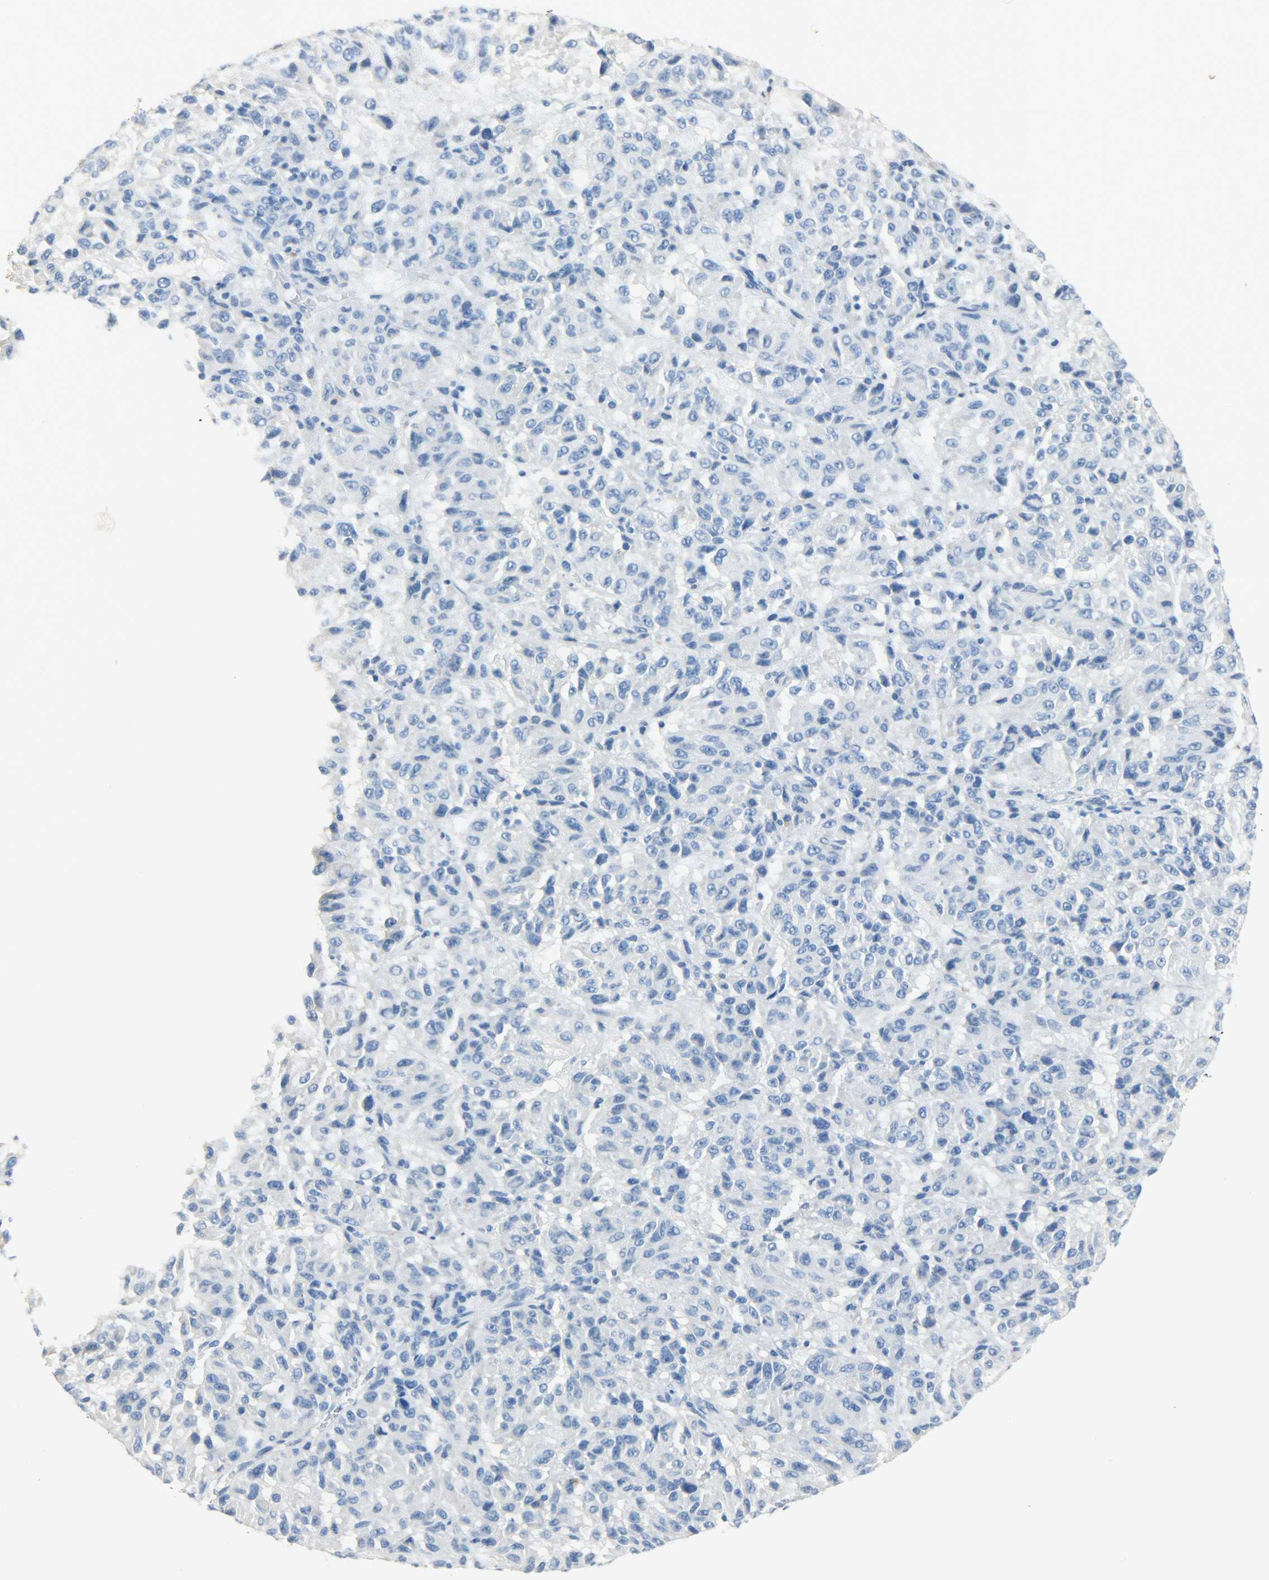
{"staining": {"intensity": "negative", "quantity": "none", "location": "none"}, "tissue": "melanoma", "cell_type": "Tumor cells", "image_type": "cancer", "snomed": [{"axis": "morphology", "description": "Malignant melanoma, Metastatic site"}, {"axis": "topography", "description": "Lung"}], "caption": "An immunohistochemistry photomicrograph of malignant melanoma (metastatic site) is shown. There is no staining in tumor cells of malignant melanoma (metastatic site). (DAB IHC with hematoxylin counter stain).", "gene": "CRP", "patient": {"sex": "male", "age": 64}}